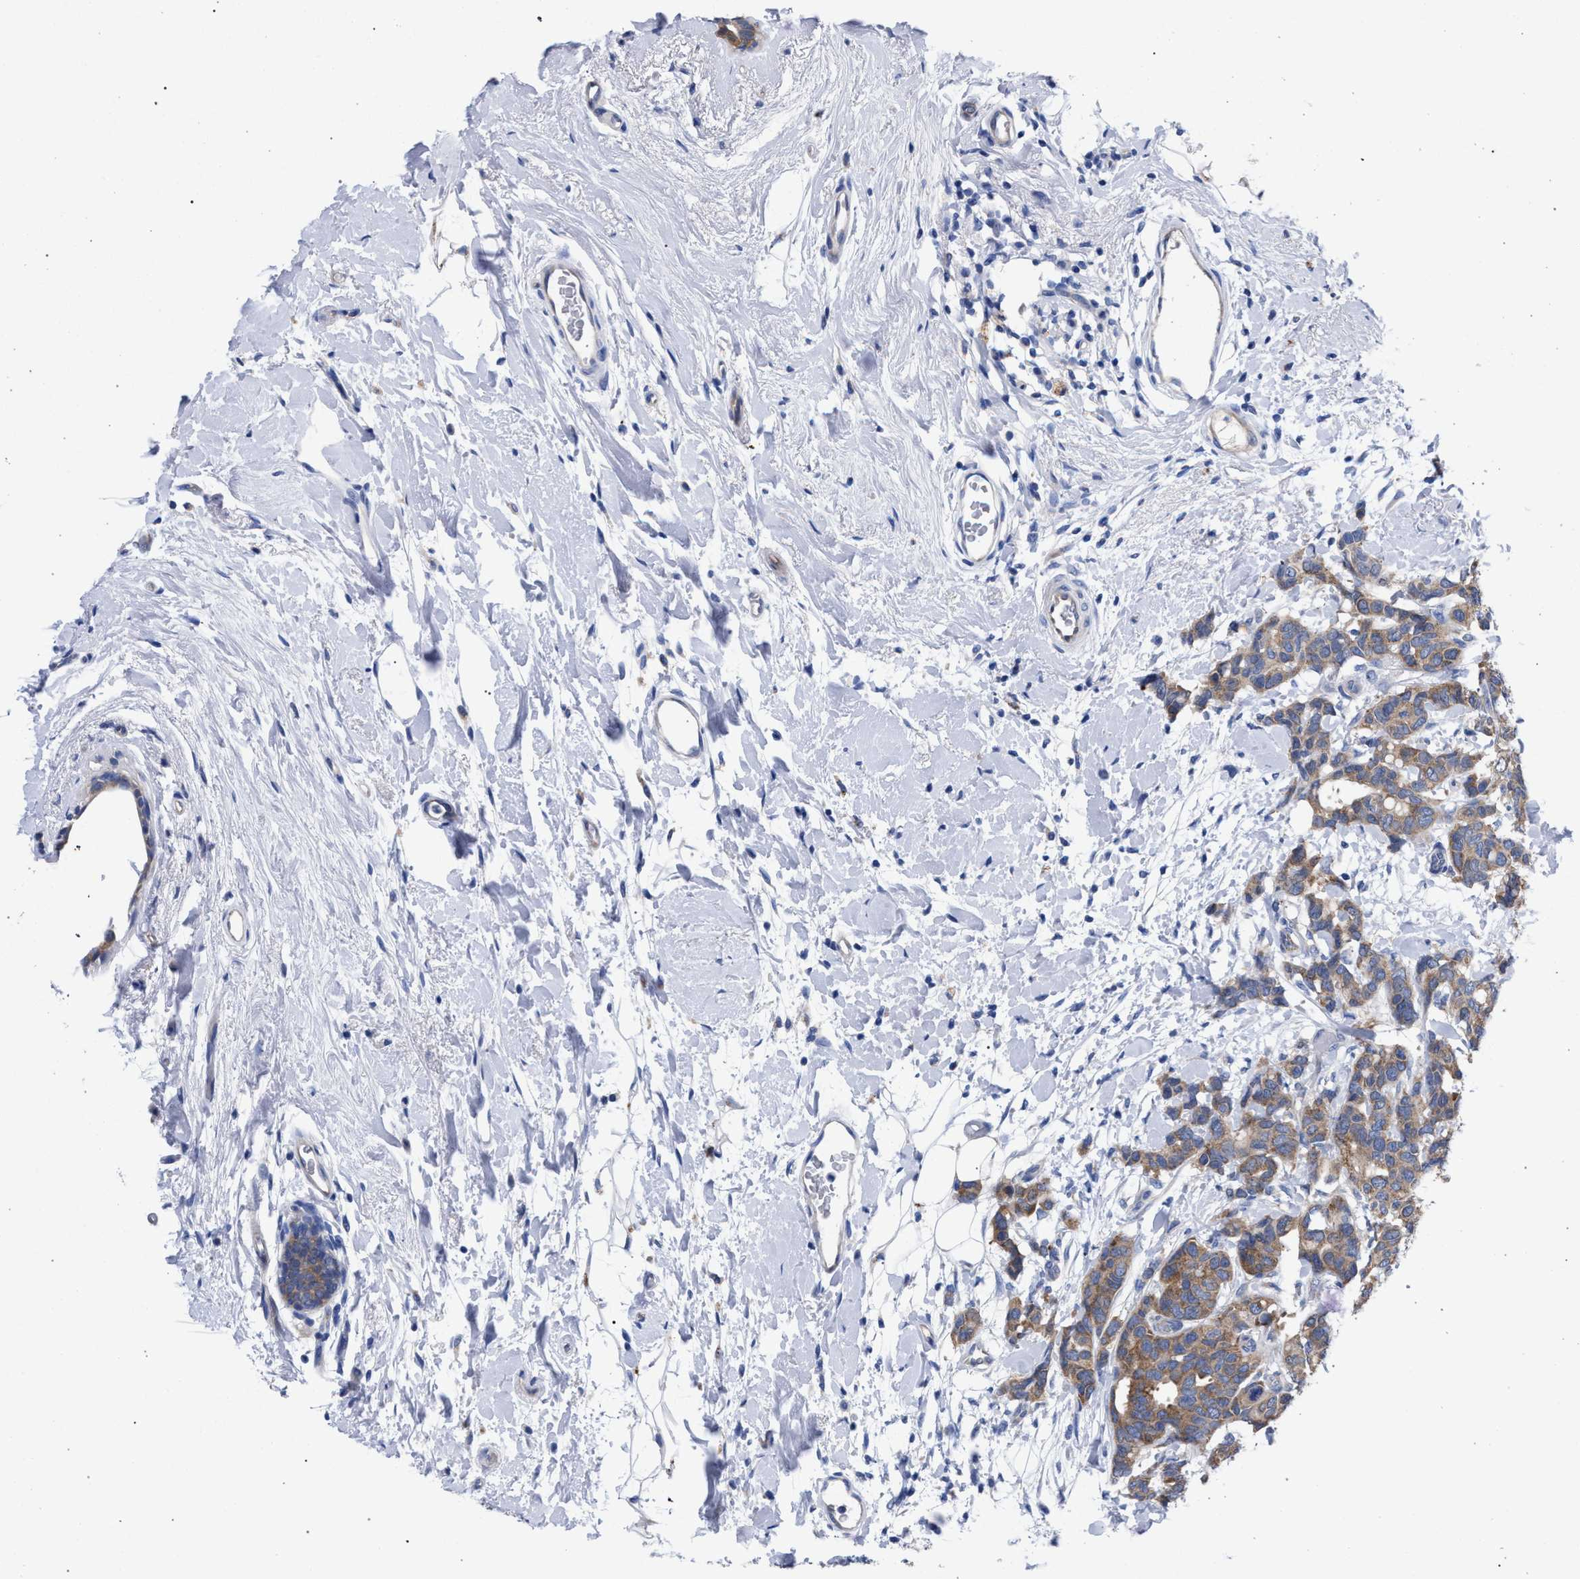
{"staining": {"intensity": "moderate", "quantity": ">75%", "location": "cytoplasmic/membranous"}, "tissue": "breast cancer", "cell_type": "Tumor cells", "image_type": "cancer", "snomed": [{"axis": "morphology", "description": "Duct carcinoma"}, {"axis": "topography", "description": "Breast"}], "caption": "Tumor cells show moderate cytoplasmic/membranous positivity in approximately >75% of cells in breast infiltrating ductal carcinoma.", "gene": "GMPR", "patient": {"sex": "female", "age": 87}}